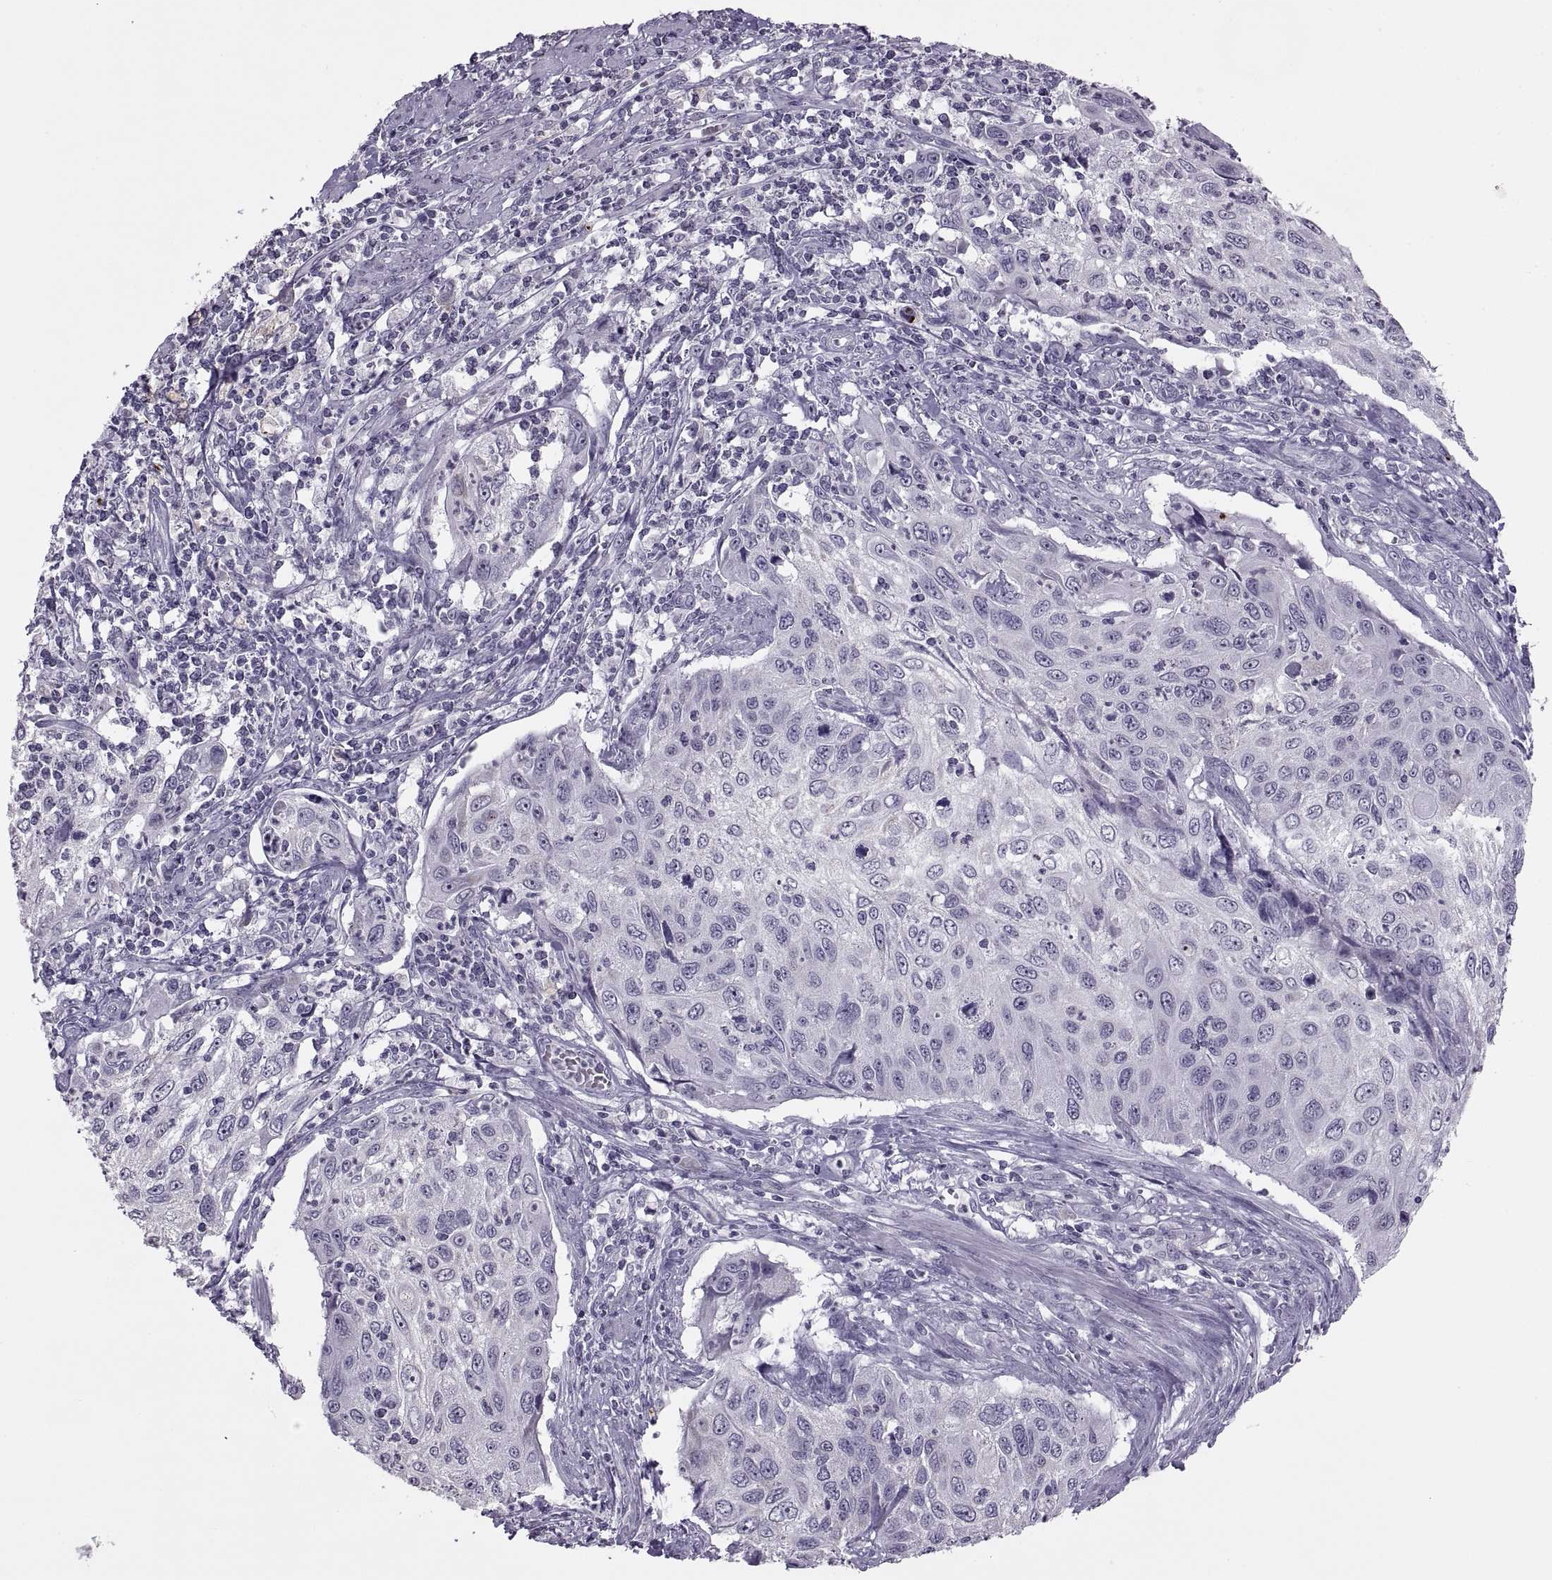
{"staining": {"intensity": "negative", "quantity": "none", "location": "none"}, "tissue": "cervical cancer", "cell_type": "Tumor cells", "image_type": "cancer", "snomed": [{"axis": "morphology", "description": "Squamous cell carcinoma, NOS"}, {"axis": "topography", "description": "Cervix"}], "caption": "Immunohistochemistry (IHC) of human cervical squamous cell carcinoma demonstrates no positivity in tumor cells.", "gene": "ASIC2", "patient": {"sex": "female", "age": 70}}